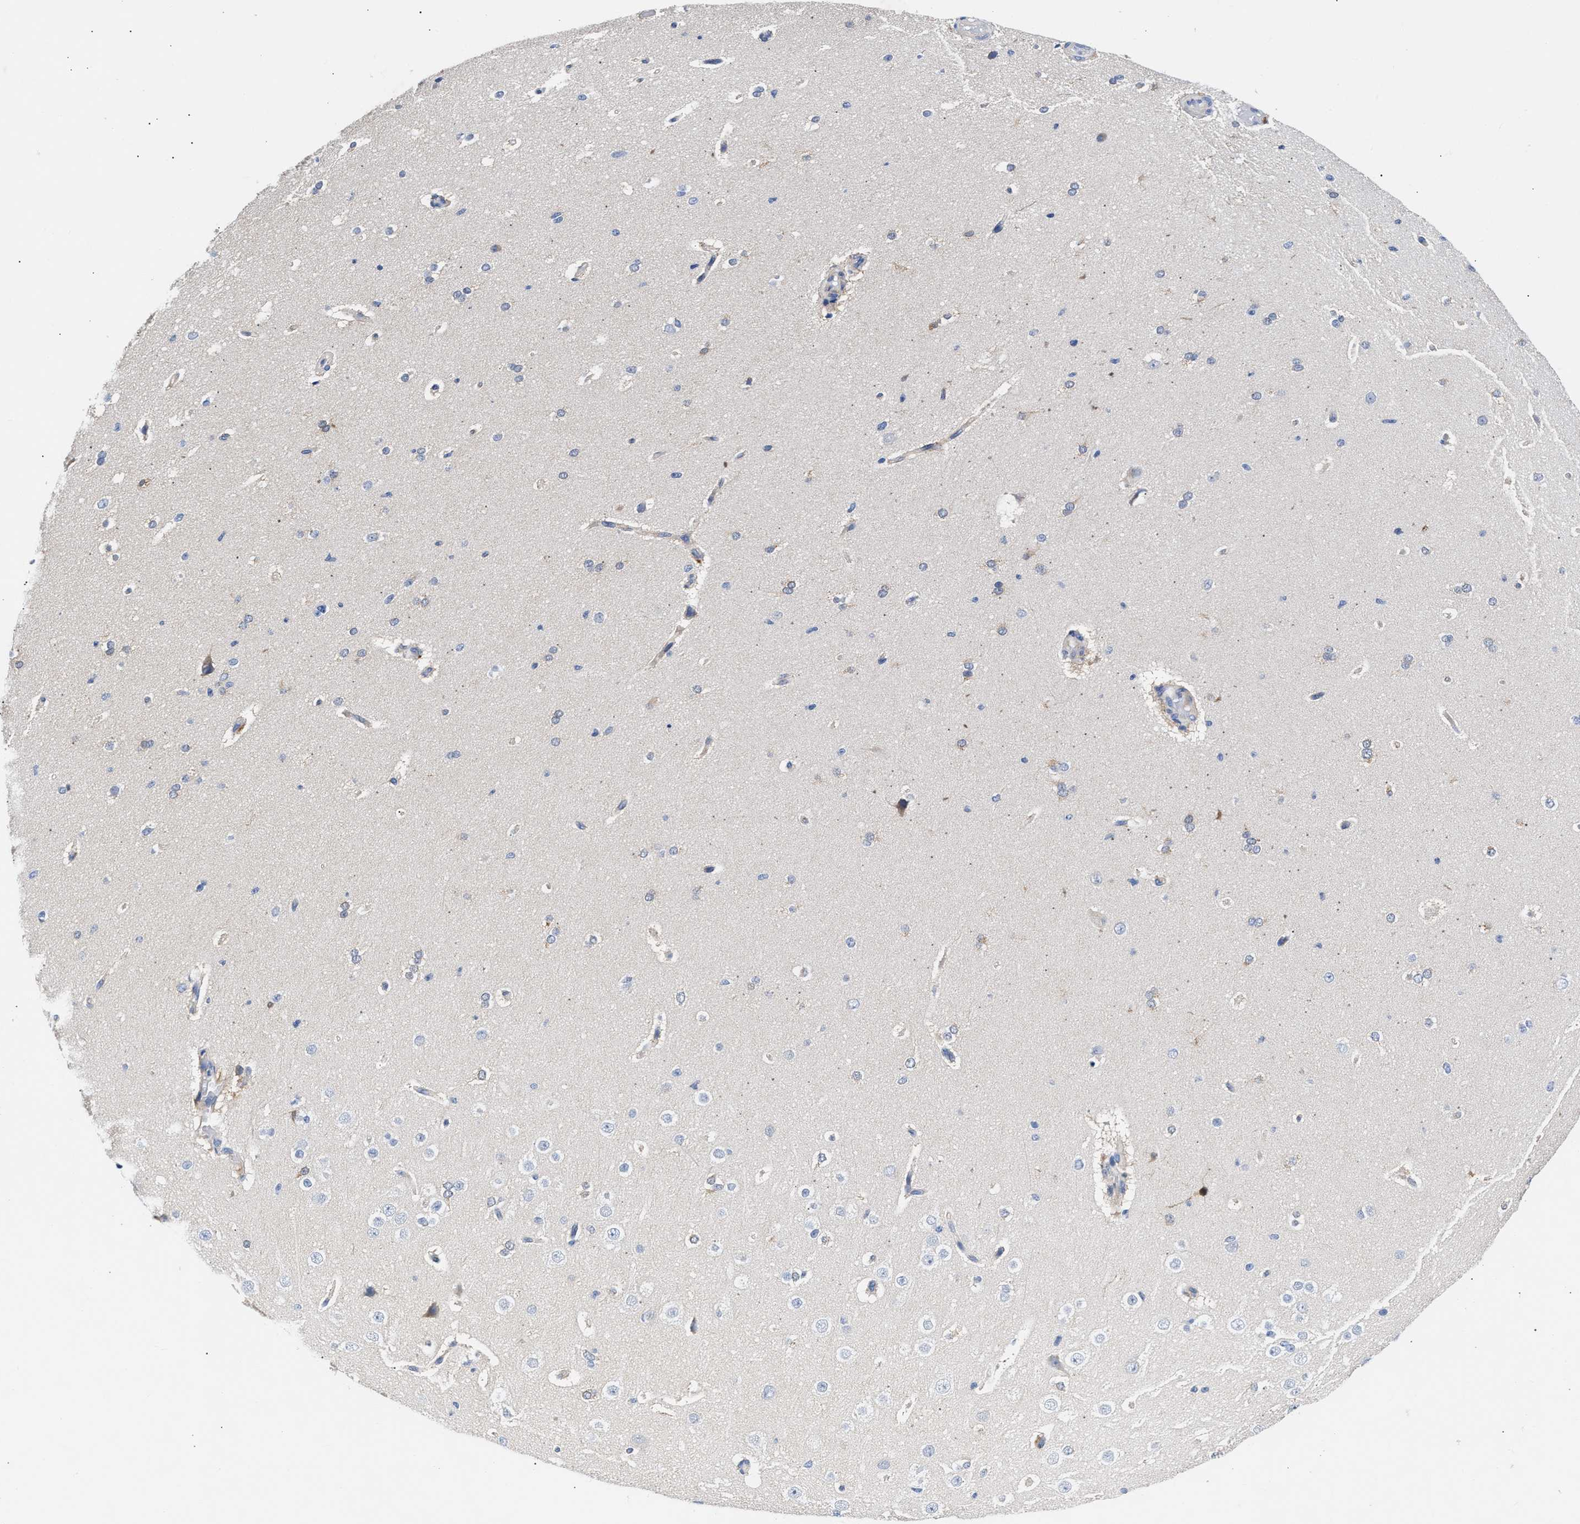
{"staining": {"intensity": "negative", "quantity": "none", "location": "none"}, "tissue": "cerebral cortex", "cell_type": "Endothelial cells", "image_type": "normal", "snomed": [{"axis": "morphology", "description": "Normal tissue, NOS"}, {"axis": "morphology", "description": "Developmental malformation"}, {"axis": "topography", "description": "Cerebral cortex"}], "caption": "Immunohistochemical staining of normal cerebral cortex shows no significant positivity in endothelial cells.", "gene": "CCDC146", "patient": {"sex": "female", "age": 30}}